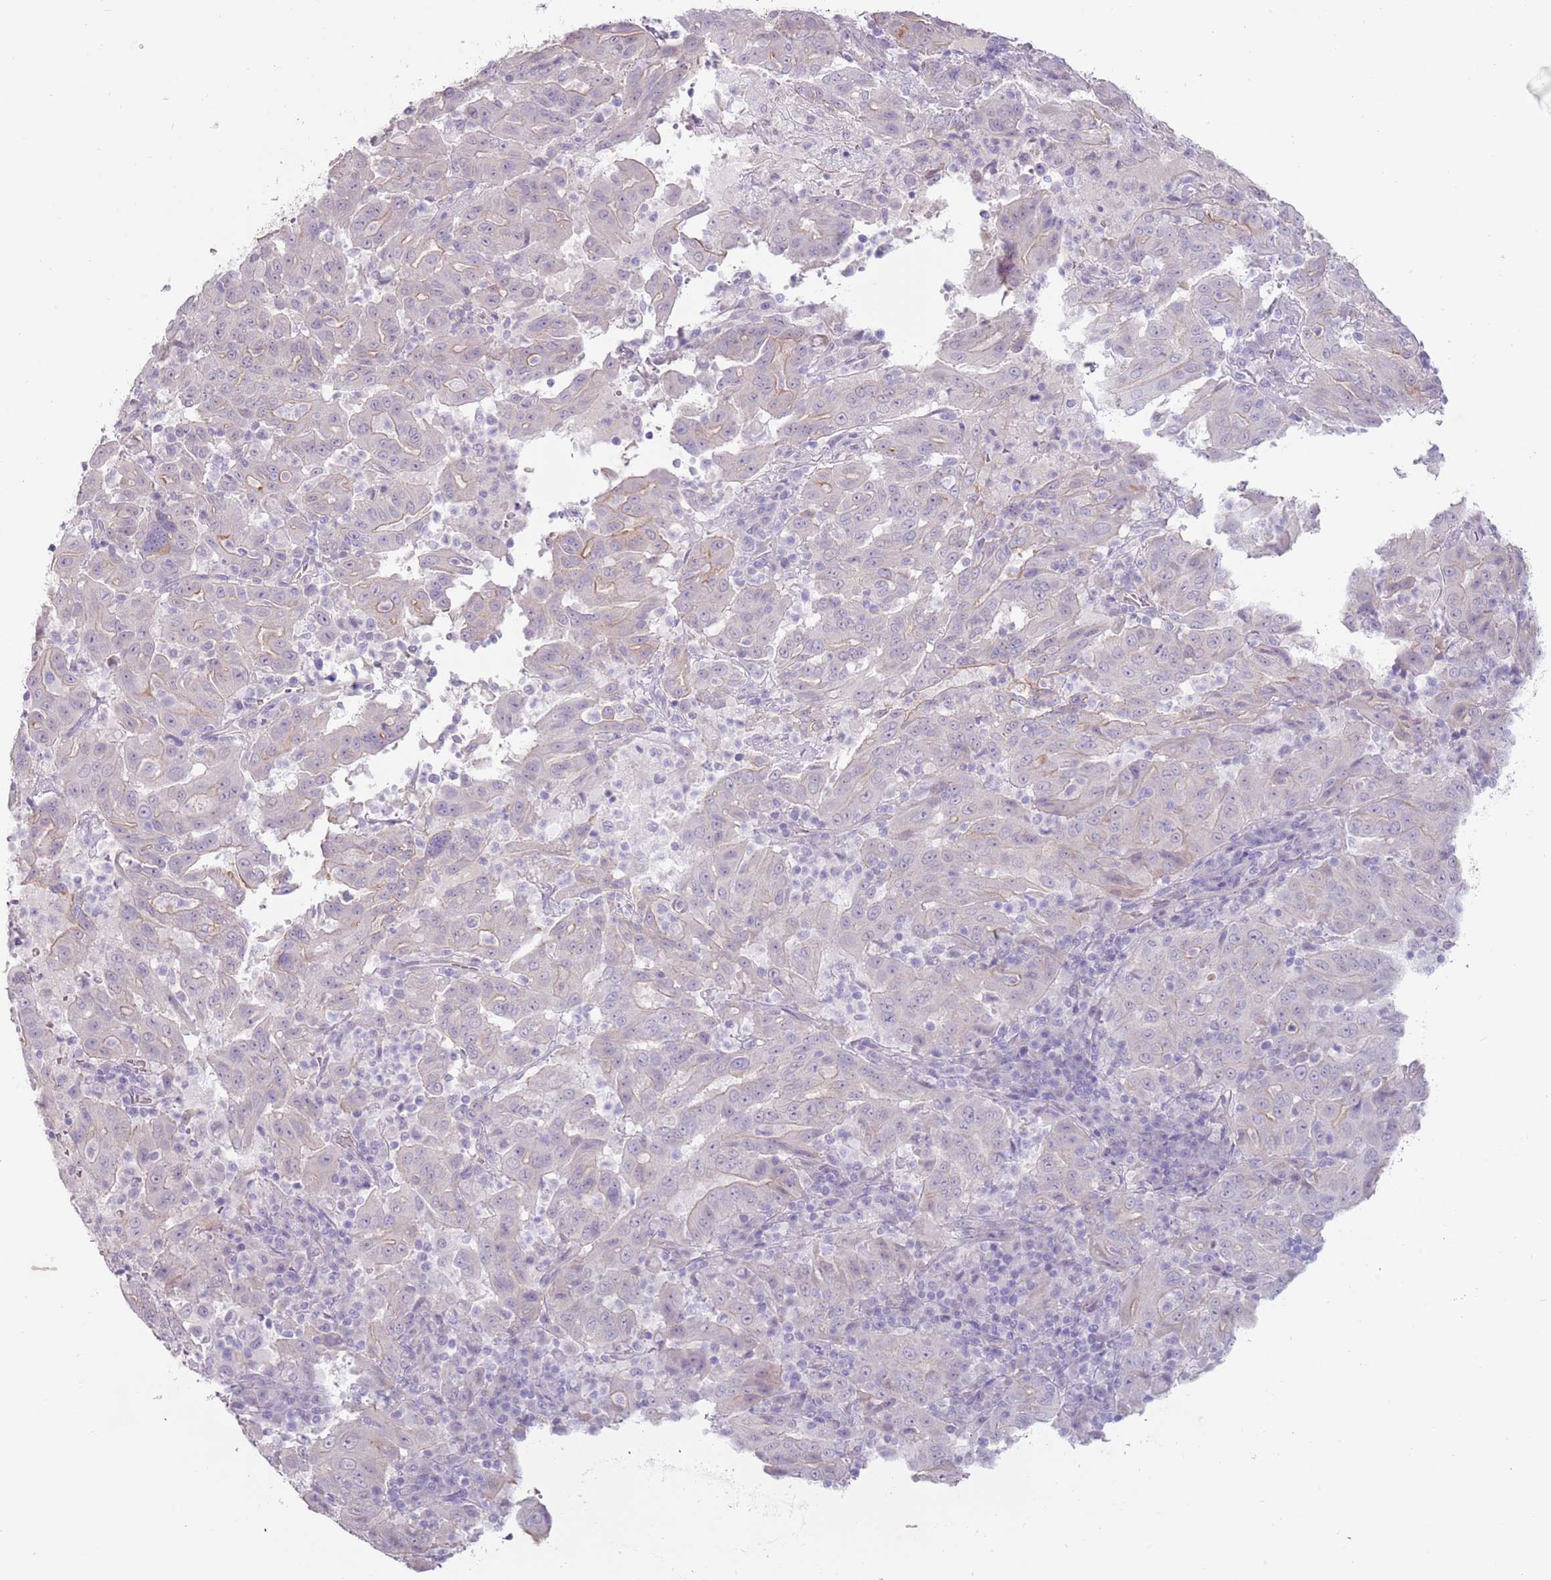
{"staining": {"intensity": "weak", "quantity": "<25%", "location": "cytoplasmic/membranous"}, "tissue": "pancreatic cancer", "cell_type": "Tumor cells", "image_type": "cancer", "snomed": [{"axis": "morphology", "description": "Adenocarcinoma, NOS"}, {"axis": "topography", "description": "Pancreas"}], "caption": "Tumor cells are negative for brown protein staining in pancreatic cancer (adenocarcinoma).", "gene": "RFX2", "patient": {"sex": "male", "age": 63}}